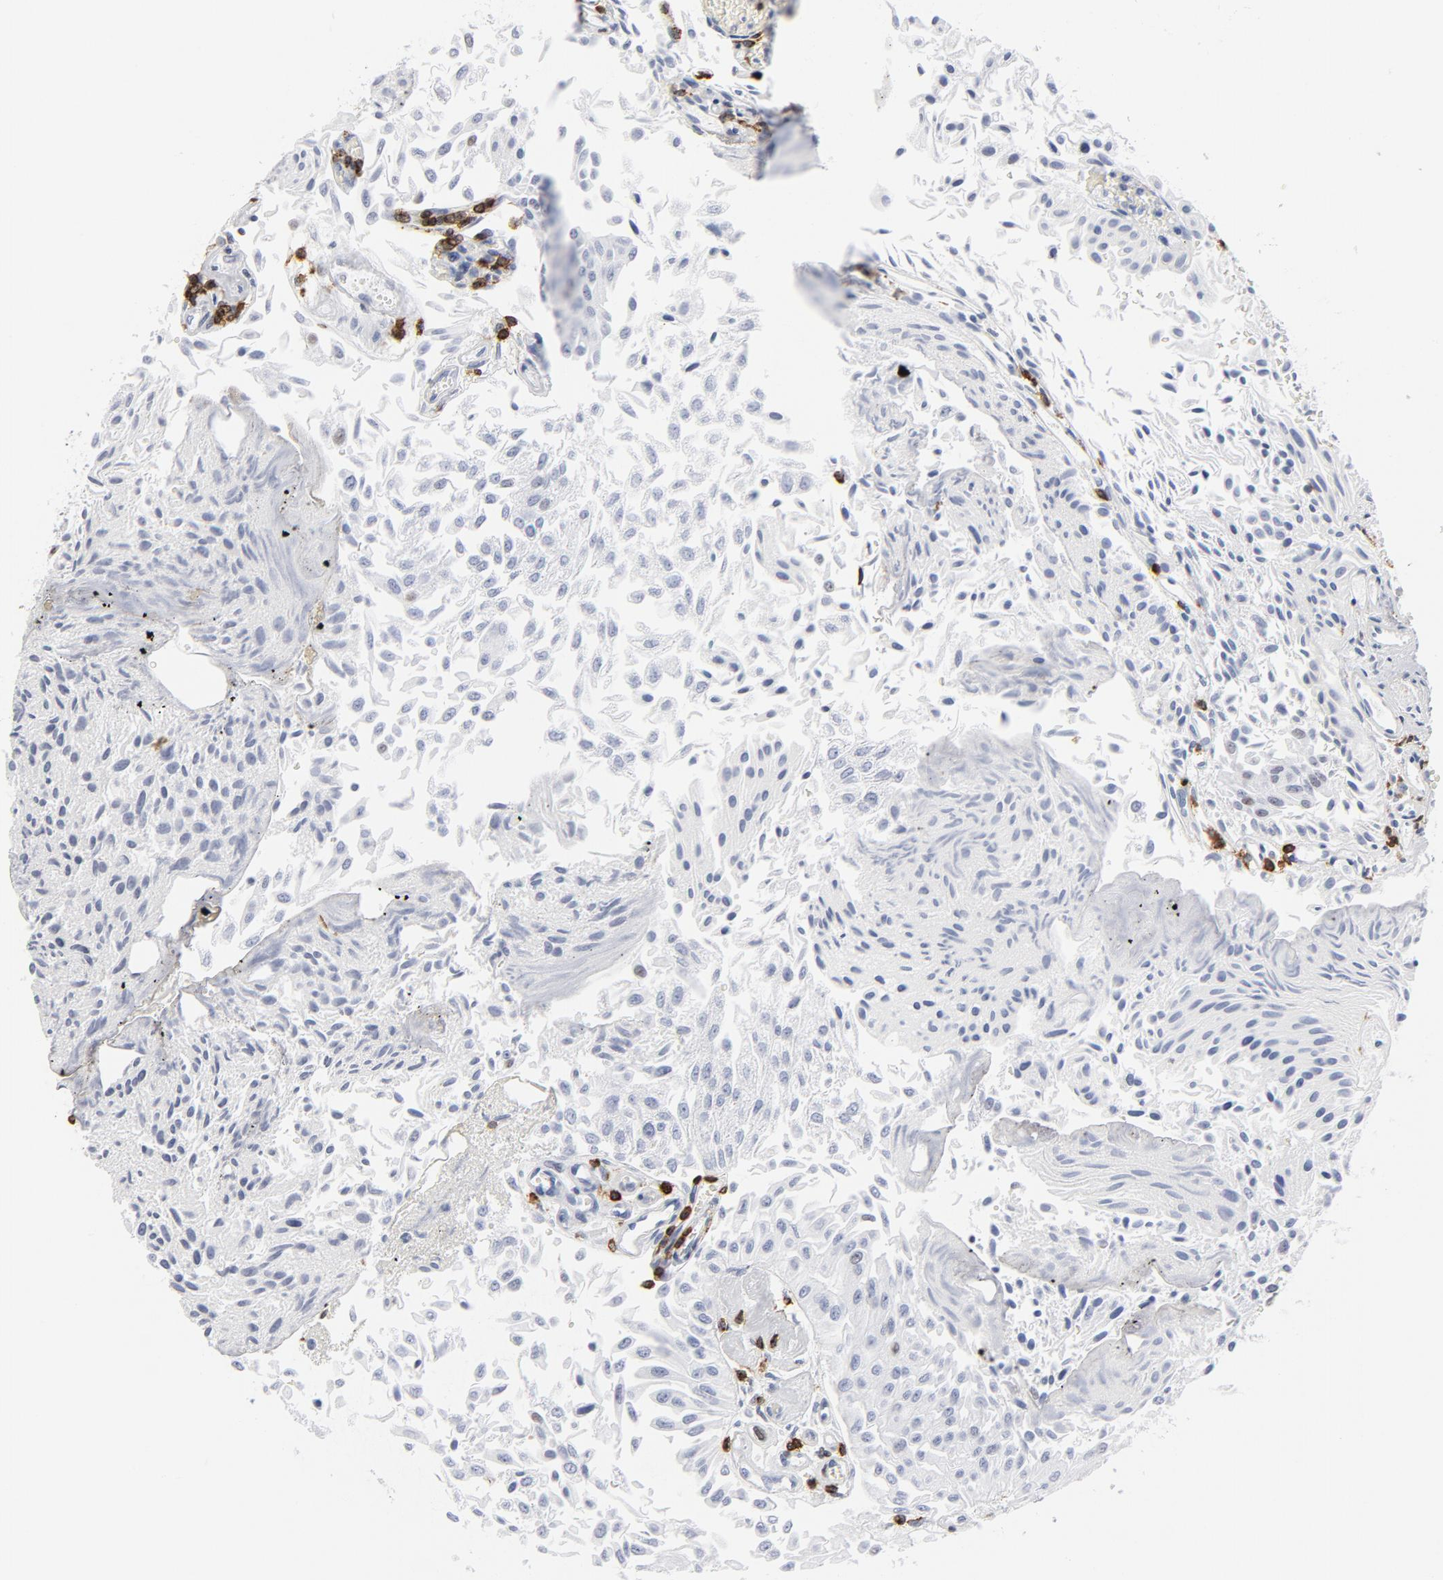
{"staining": {"intensity": "negative", "quantity": "none", "location": "none"}, "tissue": "urothelial cancer", "cell_type": "Tumor cells", "image_type": "cancer", "snomed": [{"axis": "morphology", "description": "Urothelial carcinoma, Low grade"}, {"axis": "topography", "description": "Urinary bladder"}], "caption": "The immunohistochemistry image has no significant staining in tumor cells of urothelial cancer tissue.", "gene": "CD2", "patient": {"sex": "male", "age": 86}}